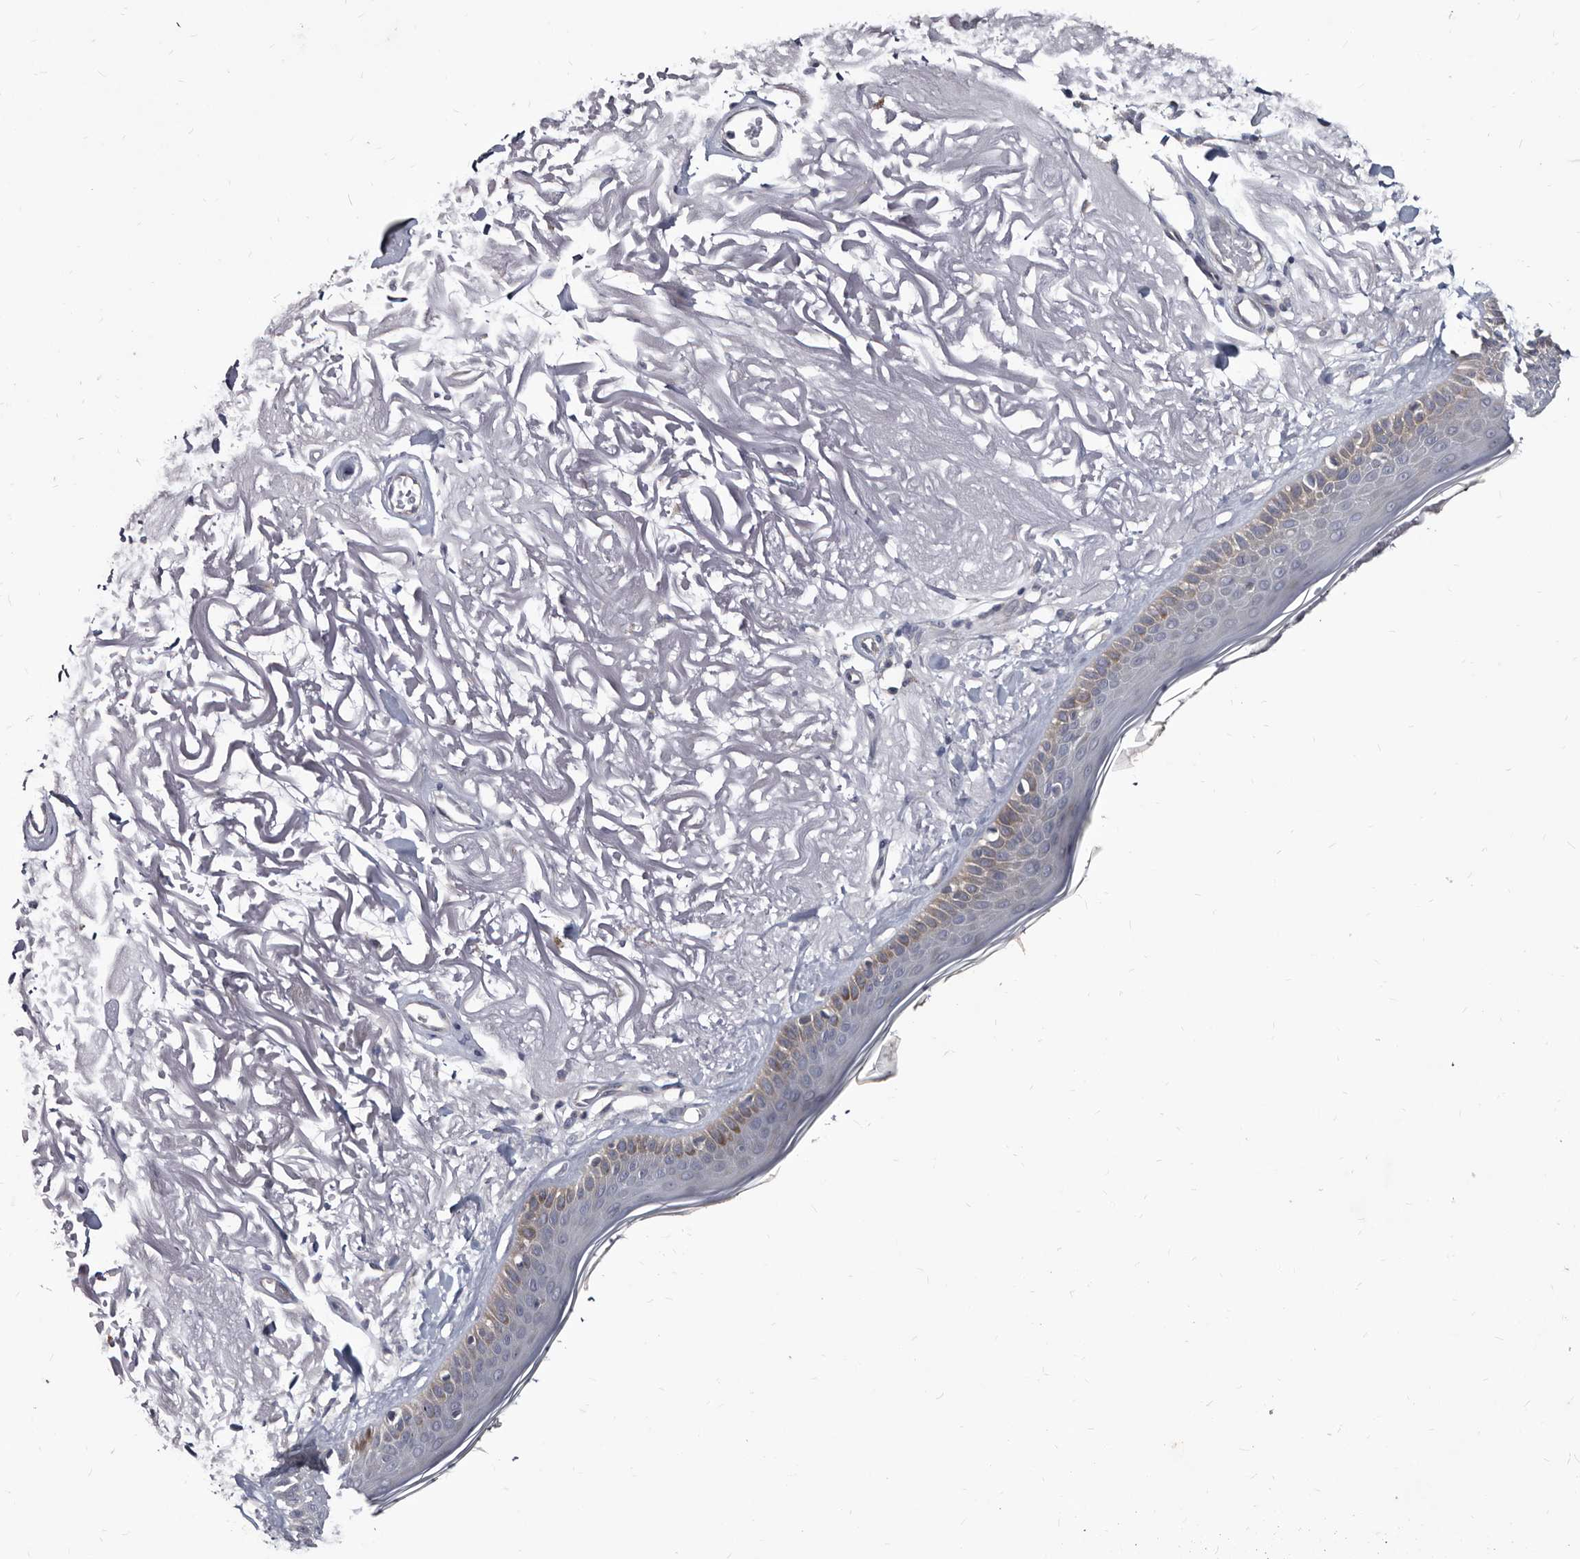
{"staining": {"intensity": "negative", "quantity": "none", "location": "none"}, "tissue": "skin", "cell_type": "Fibroblasts", "image_type": "normal", "snomed": [{"axis": "morphology", "description": "Normal tissue, NOS"}, {"axis": "topography", "description": "Skin"}, {"axis": "topography", "description": "Skeletal muscle"}], "caption": "An IHC micrograph of normal skin is shown. There is no staining in fibroblasts of skin. (DAB (3,3'-diaminobenzidine) IHC with hematoxylin counter stain).", "gene": "ABCF2", "patient": {"sex": "male", "age": 83}}